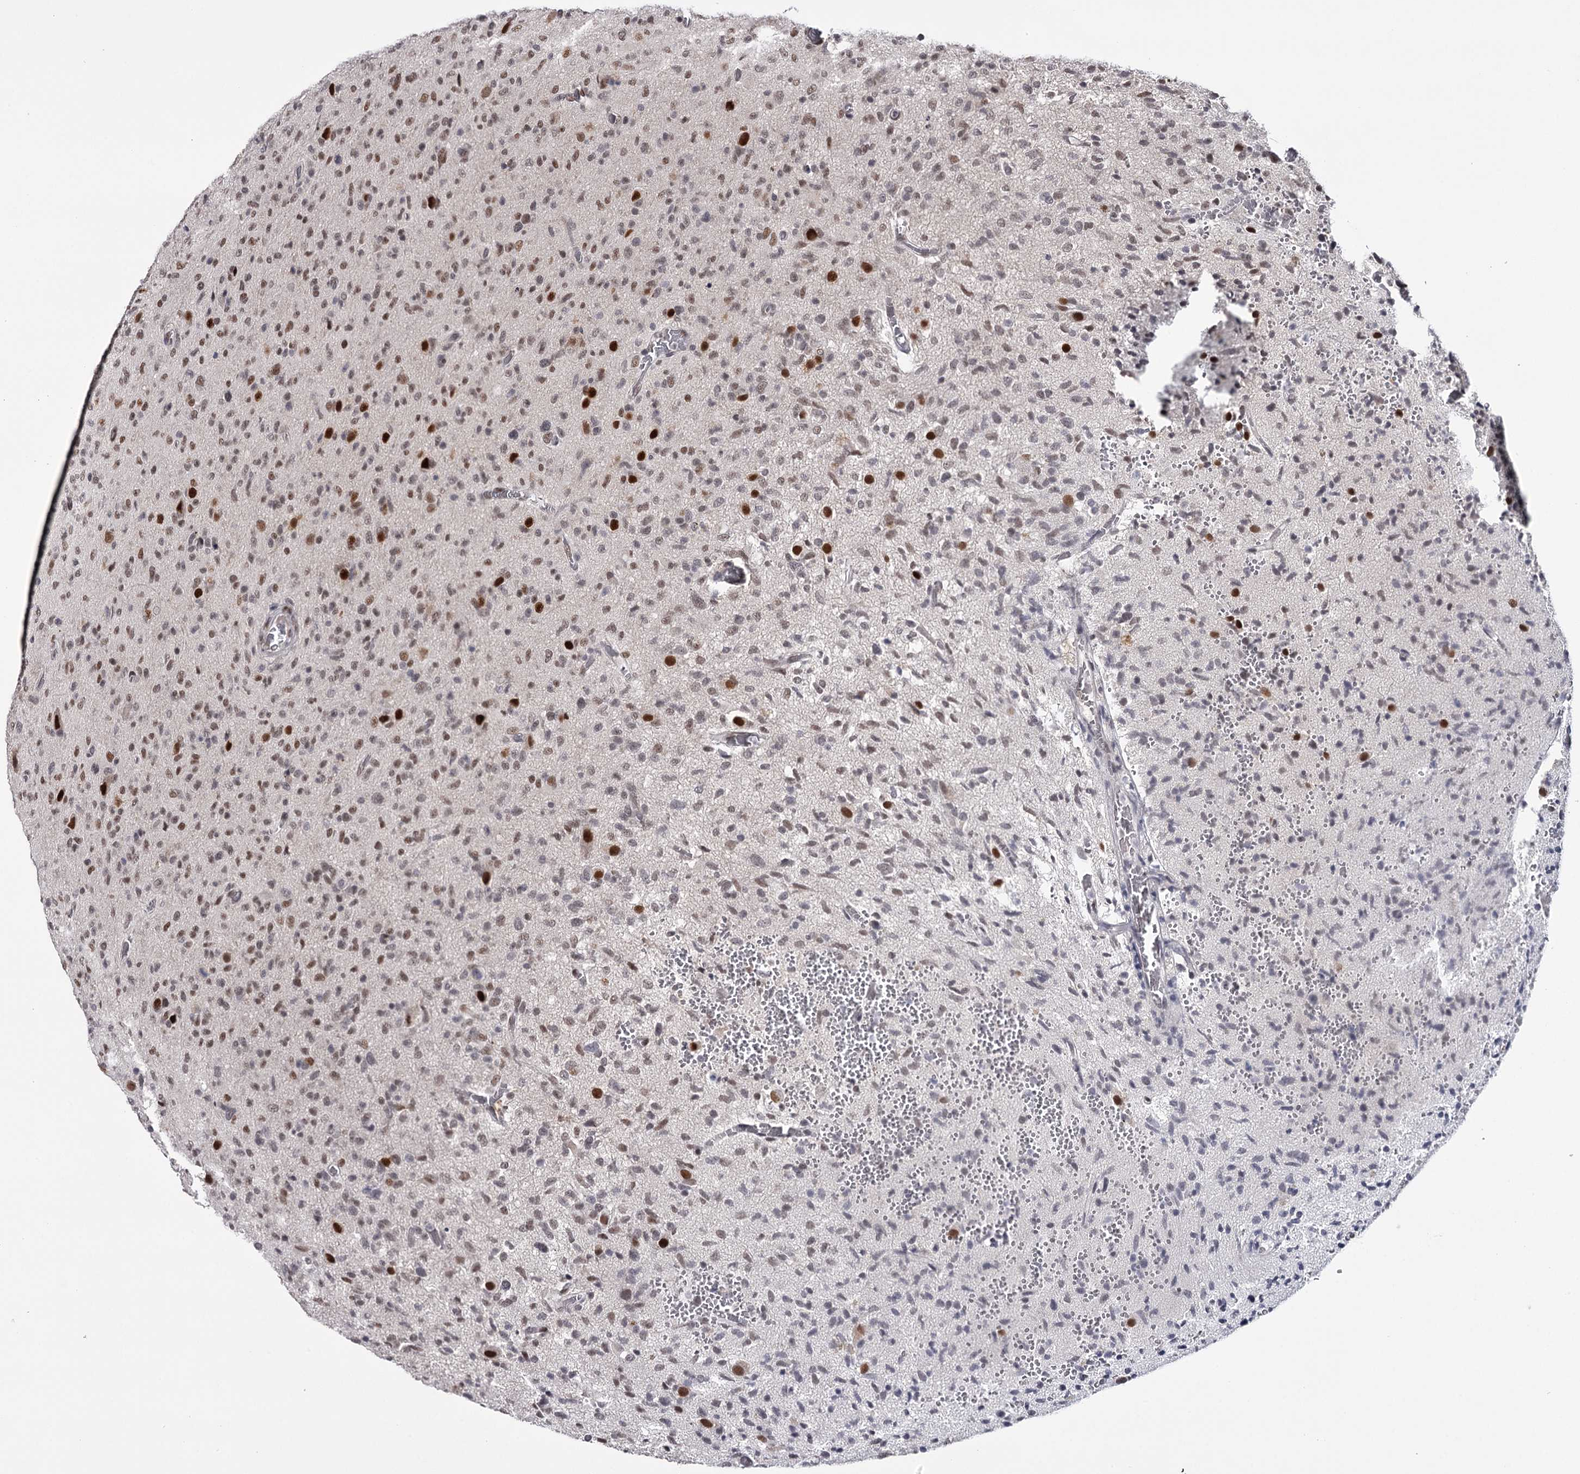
{"staining": {"intensity": "moderate", "quantity": "25%-75%", "location": "nuclear"}, "tissue": "glioma", "cell_type": "Tumor cells", "image_type": "cancer", "snomed": [{"axis": "morphology", "description": "Glioma, malignant, High grade"}, {"axis": "topography", "description": "Brain"}], "caption": "Immunohistochemistry (IHC) (DAB (3,3'-diaminobenzidine)) staining of human glioma shows moderate nuclear protein expression in approximately 25%-75% of tumor cells.", "gene": "TTC33", "patient": {"sex": "female", "age": 57}}